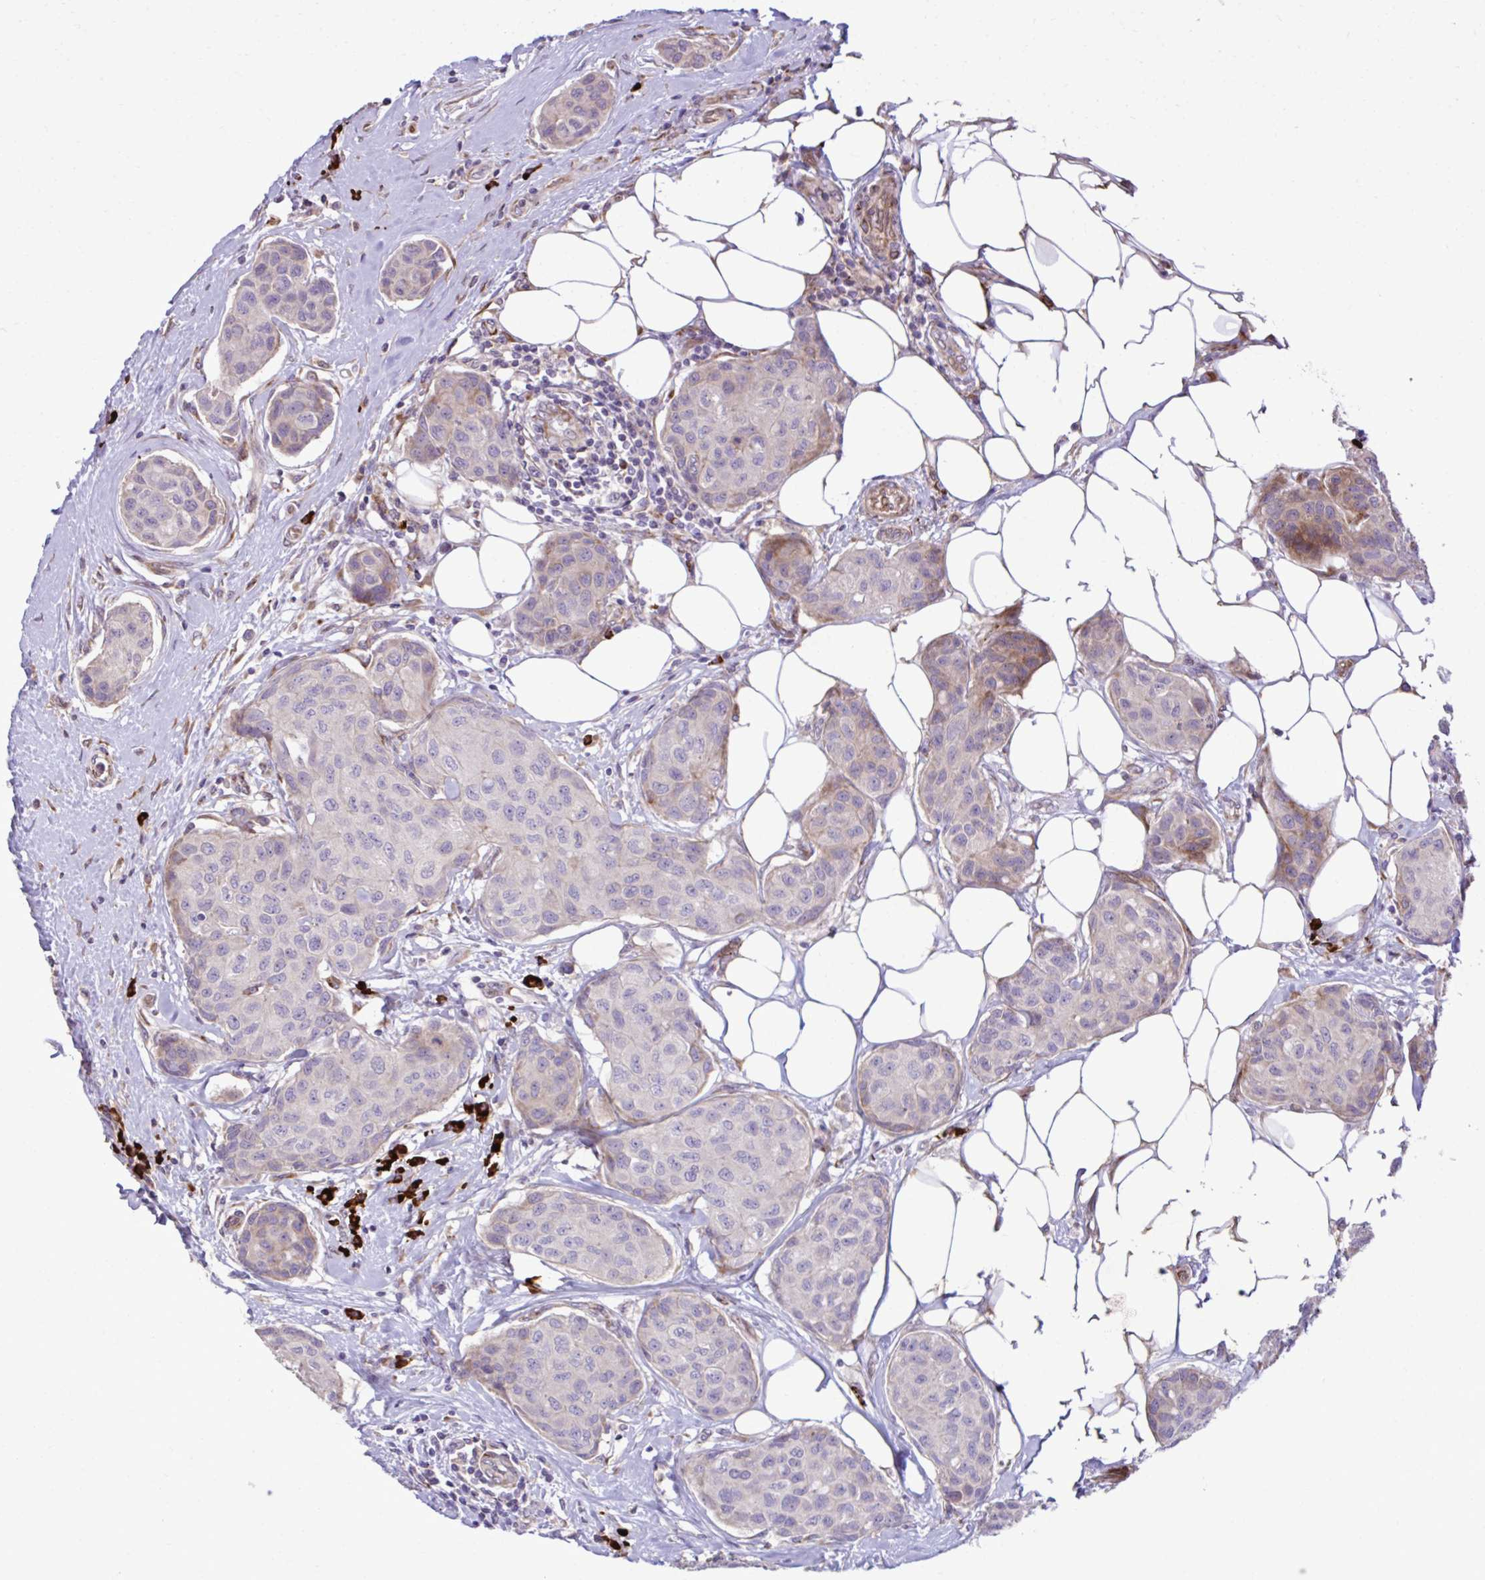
{"staining": {"intensity": "weak", "quantity": "<25%", "location": "cytoplasmic/membranous"}, "tissue": "breast cancer", "cell_type": "Tumor cells", "image_type": "cancer", "snomed": [{"axis": "morphology", "description": "Duct carcinoma"}, {"axis": "topography", "description": "Breast"}, {"axis": "topography", "description": "Lymph node"}], "caption": "A photomicrograph of human breast cancer is negative for staining in tumor cells. The staining is performed using DAB (3,3'-diaminobenzidine) brown chromogen with nuclei counter-stained in using hematoxylin.", "gene": "LIMS1", "patient": {"sex": "female", "age": 80}}